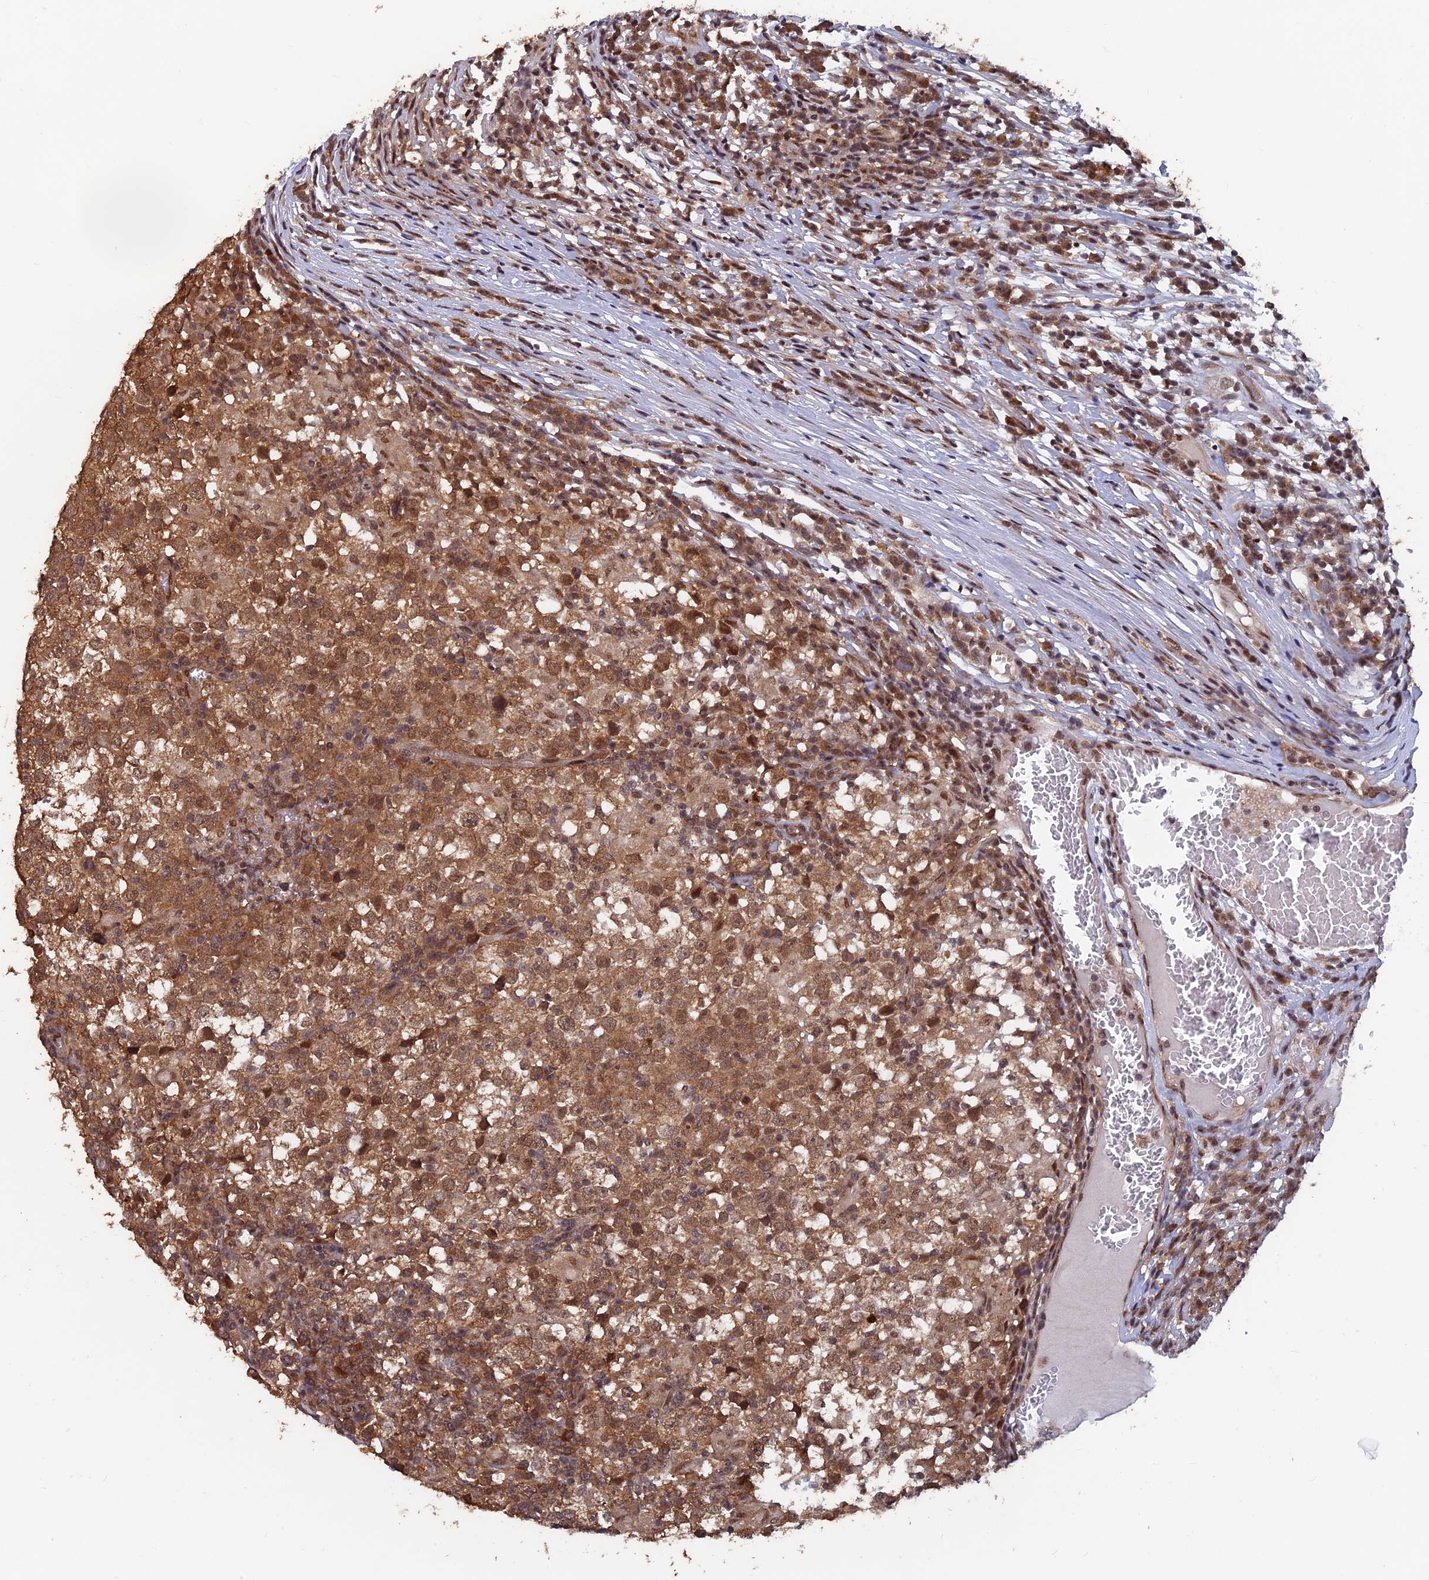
{"staining": {"intensity": "moderate", "quantity": ">75%", "location": "cytoplasmic/membranous,nuclear"}, "tissue": "testis cancer", "cell_type": "Tumor cells", "image_type": "cancer", "snomed": [{"axis": "morphology", "description": "Seminoma, NOS"}, {"axis": "topography", "description": "Testis"}], "caption": "Moderate cytoplasmic/membranous and nuclear protein positivity is present in about >75% of tumor cells in testis cancer.", "gene": "FAM53C", "patient": {"sex": "male", "age": 65}}